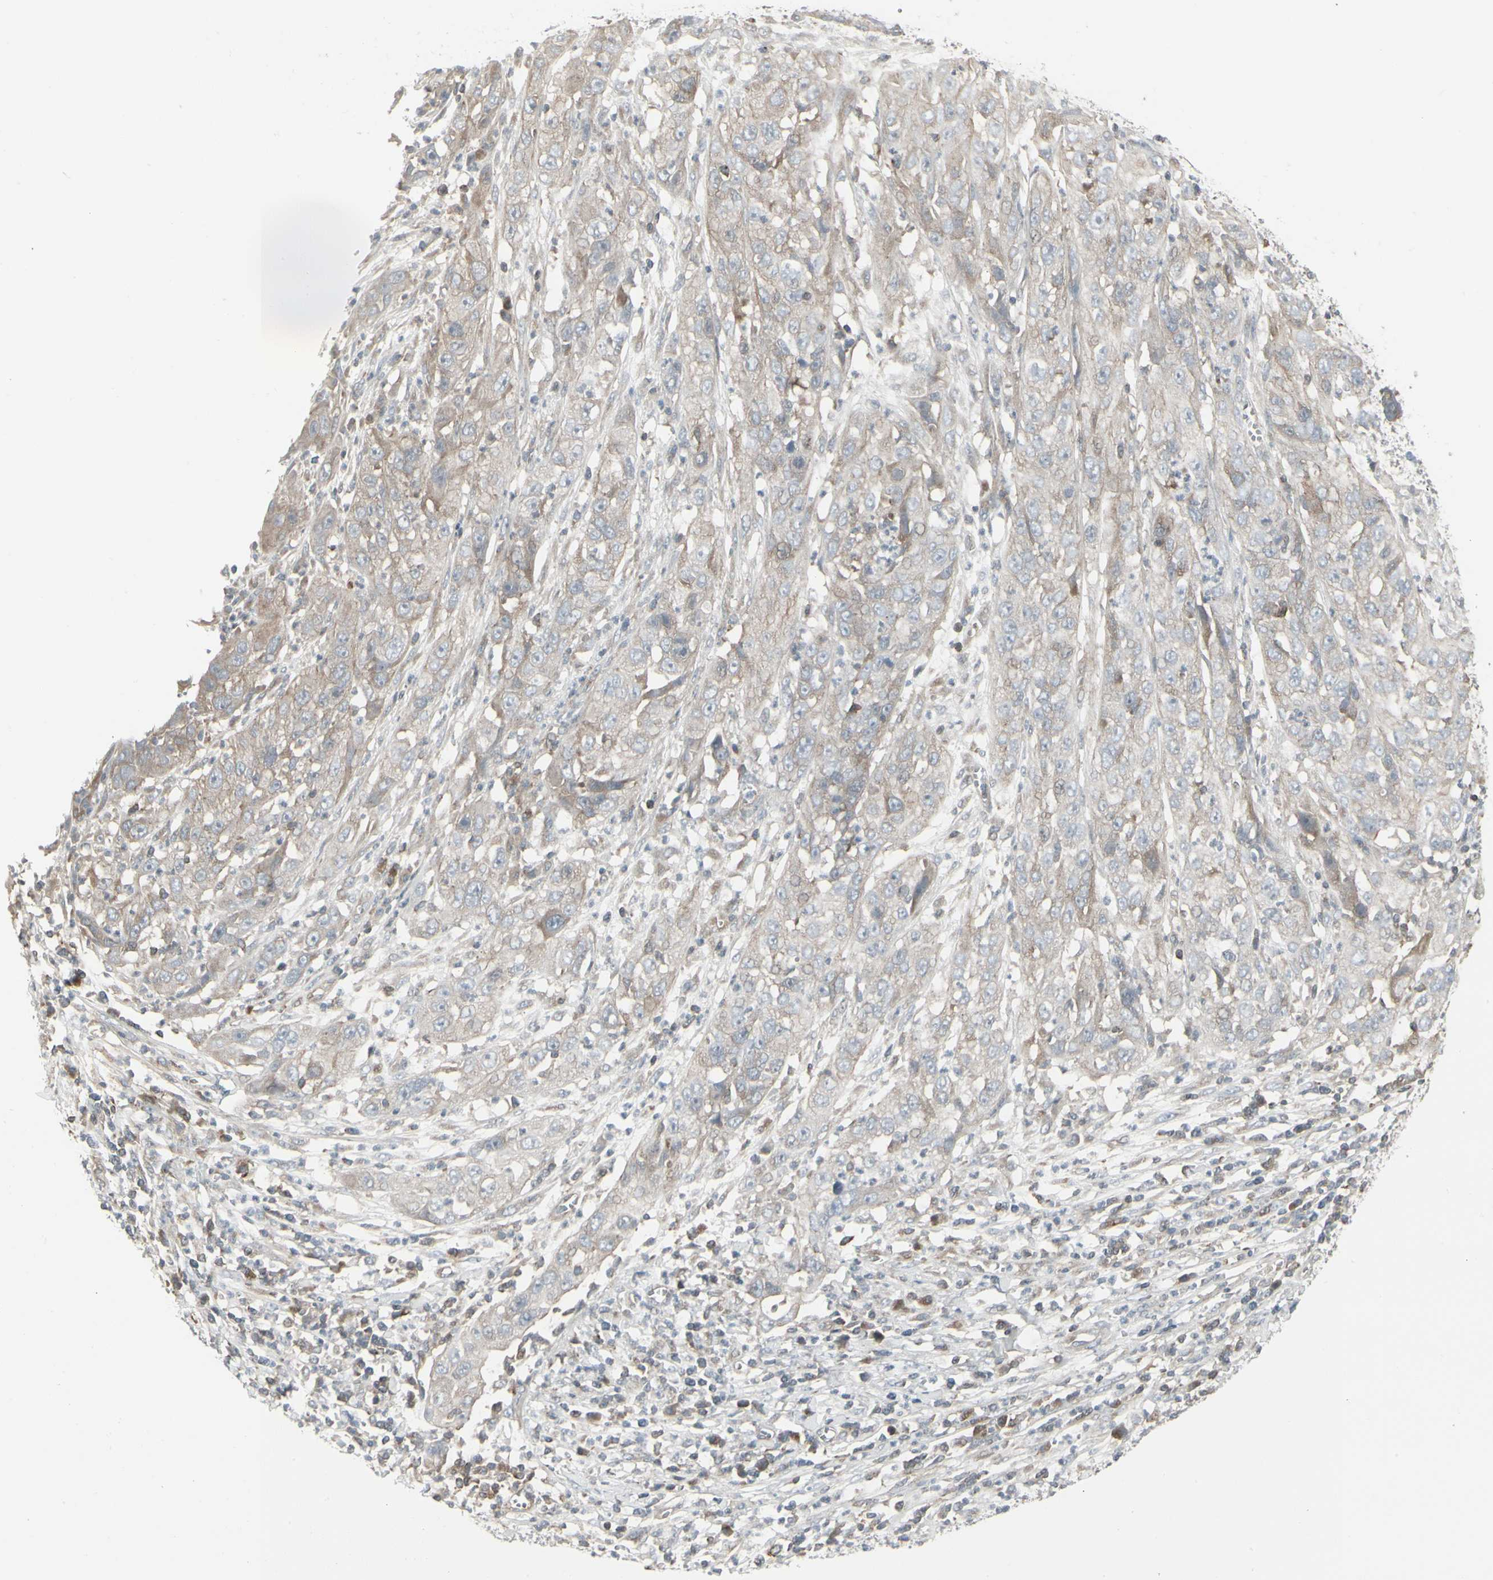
{"staining": {"intensity": "weak", "quantity": ">75%", "location": "cytoplasmic/membranous"}, "tissue": "cervical cancer", "cell_type": "Tumor cells", "image_type": "cancer", "snomed": [{"axis": "morphology", "description": "Squamous cell carcinoma, NOS"}, {"axis": "topography", "description": "Cervix"}], "caption": "Weak cytoplasmic/membranous protein positivity is appreciated in about >75% of tumor cells in squamous cell carcinoma (cervical).", "gene": "EPS15", "patient": {"sex": "female", "age": 32}}